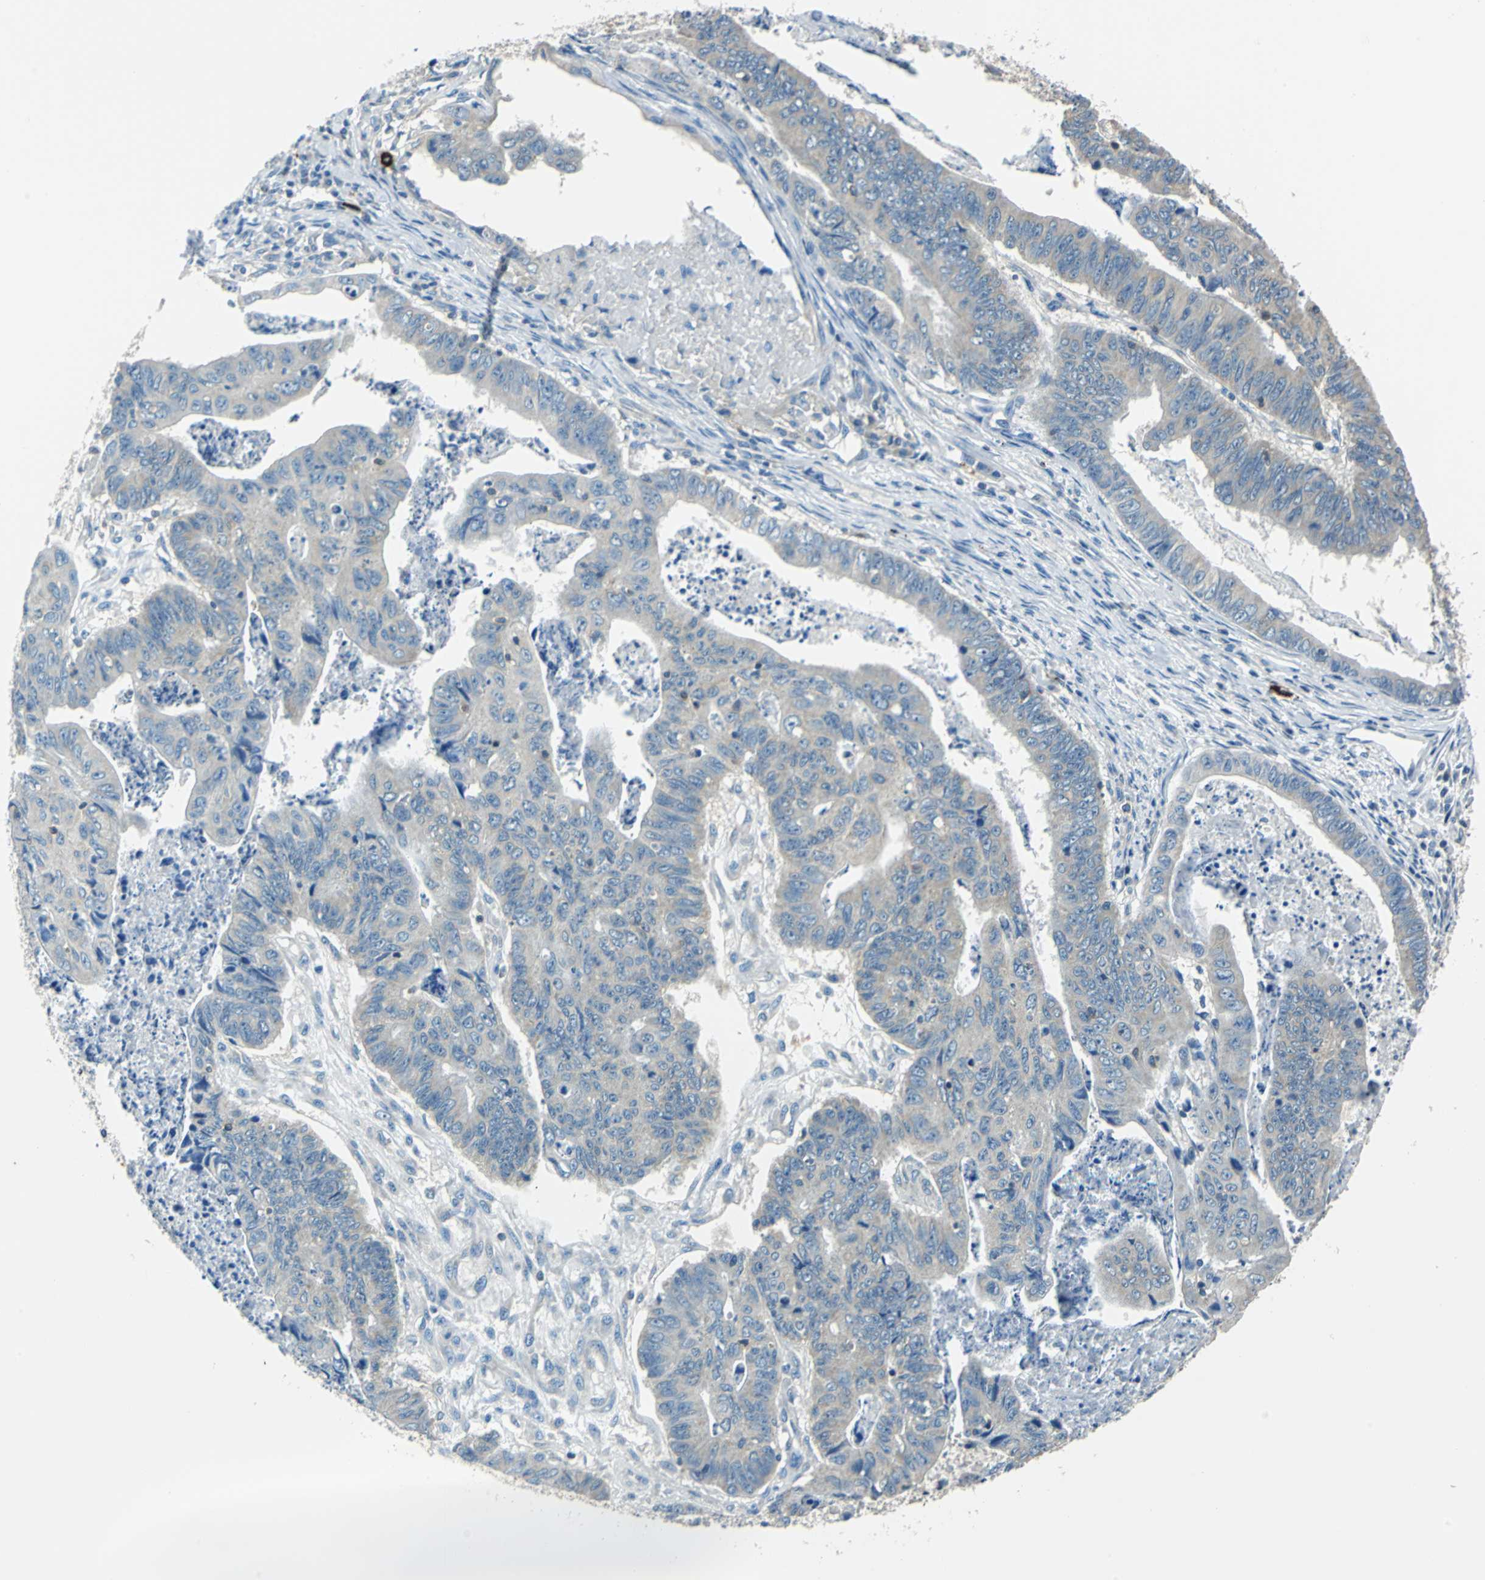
{"staining": {"intensity": "weak", "quantity": "25%-75%", "location": "cytoplasmic/membranous"}, "tissue": "stomach cancer", "cell_type": "Tumor cells", "image_type": "cancer", "snomed": [{"axis": "morphology", "description": "Adenocarcinoma, NOS"}, {"axis": "topography", "description": "Stomach, lower"}], "caption": "High-magnification brightfield microscopy of adenocarcinoma (stomach) stained with DAB (brown) and counterstained with hematoxylin (blue). tumor cells exhibit weak cytoplasmic/membranous staining is present in about25%-75% of cells.", "gene": "CPA3", "patient": {"sex": "male", "age": 77}}